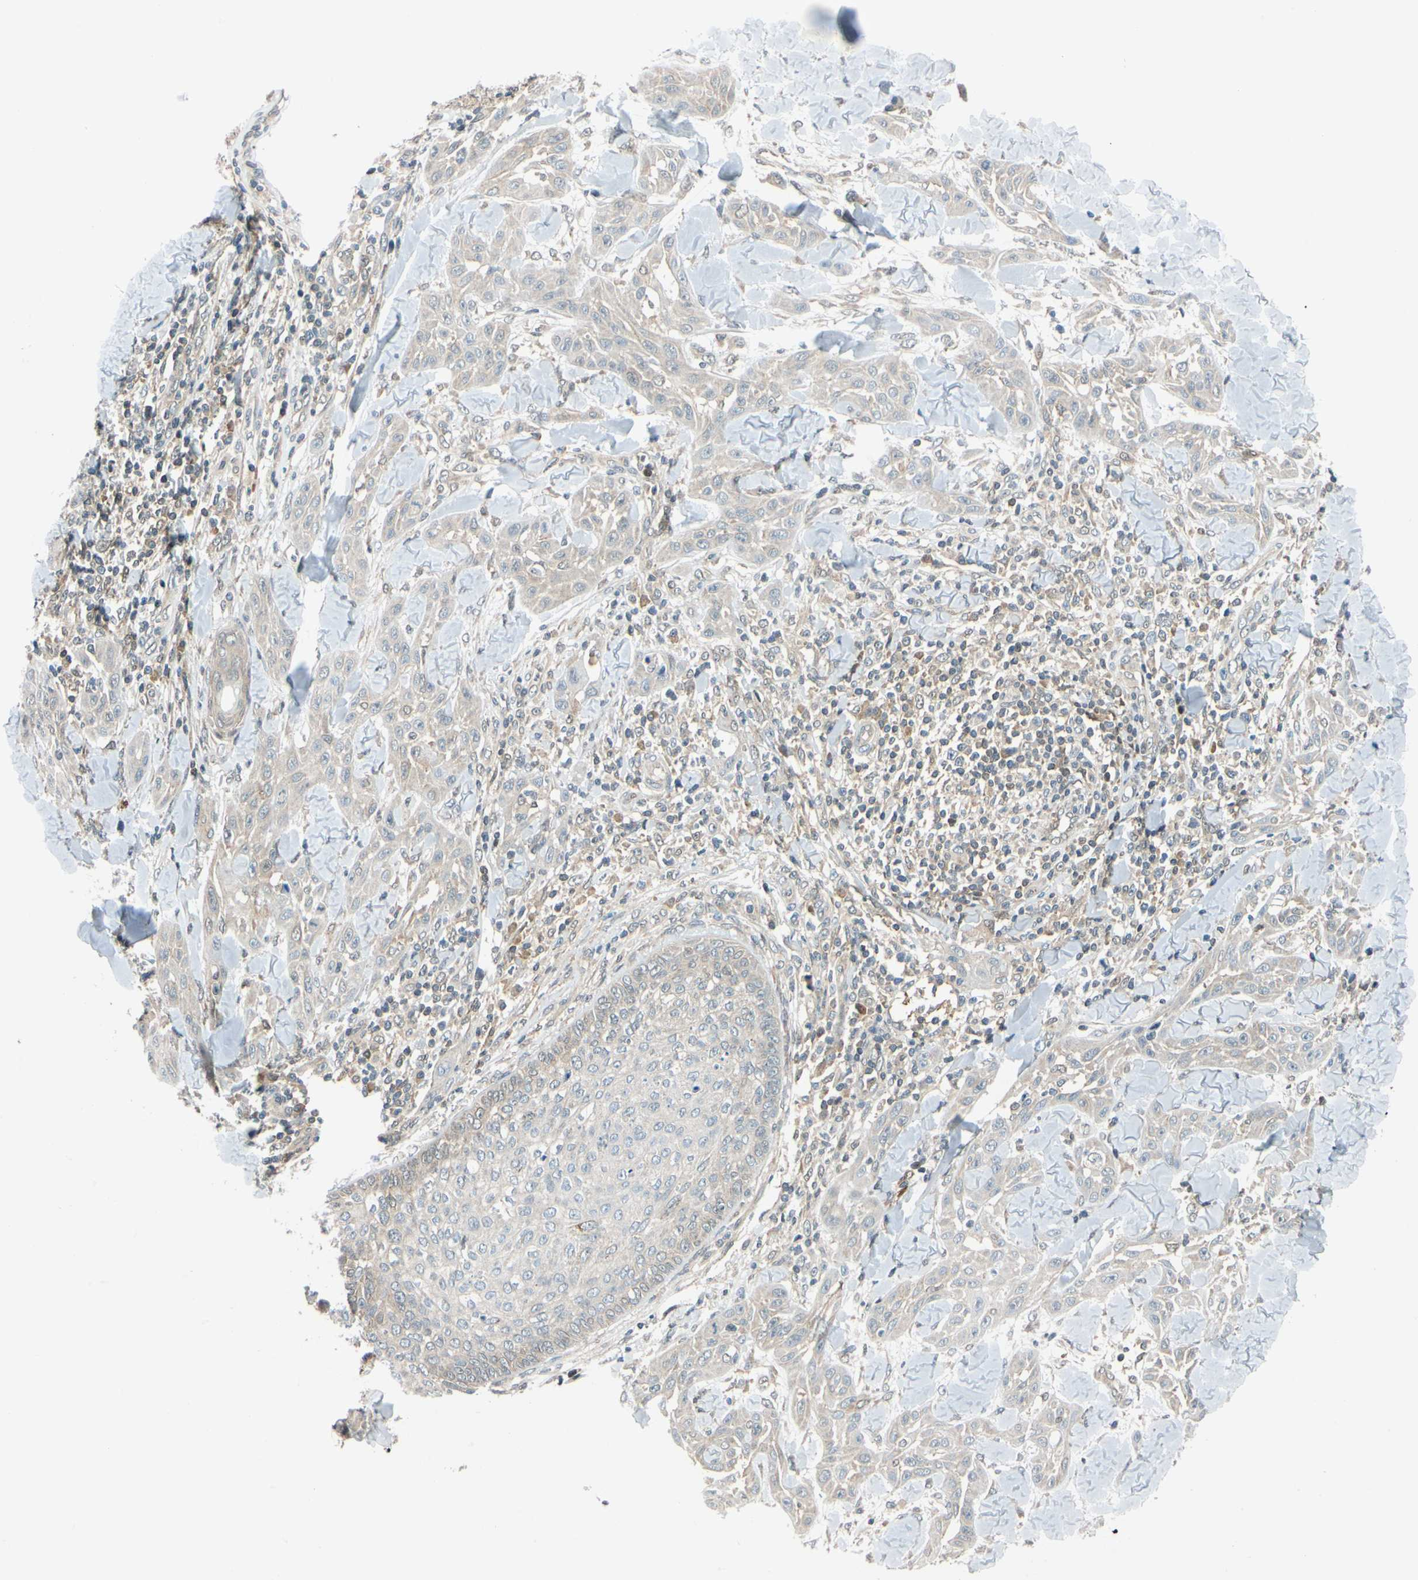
{"staining": {"intensity": "weak", "quantity": "<25%", "location": "cytoplasmic/membranous"}, "tissue": "skin cancer", "cell_type": "Tumor cells", "image_type": "cancer", "snomed": [{"axis": "morphology", "description": "Squamous cell carcinoma, NOS"}, {"axis": "topography", "description": "Skin"}], "caption": "Tumor cells show no significant protein positivity in skin cancer. Nuclei are stained in blue.", "gene": "MAPK9", "patient": {"sex": "male", "age": 24}}